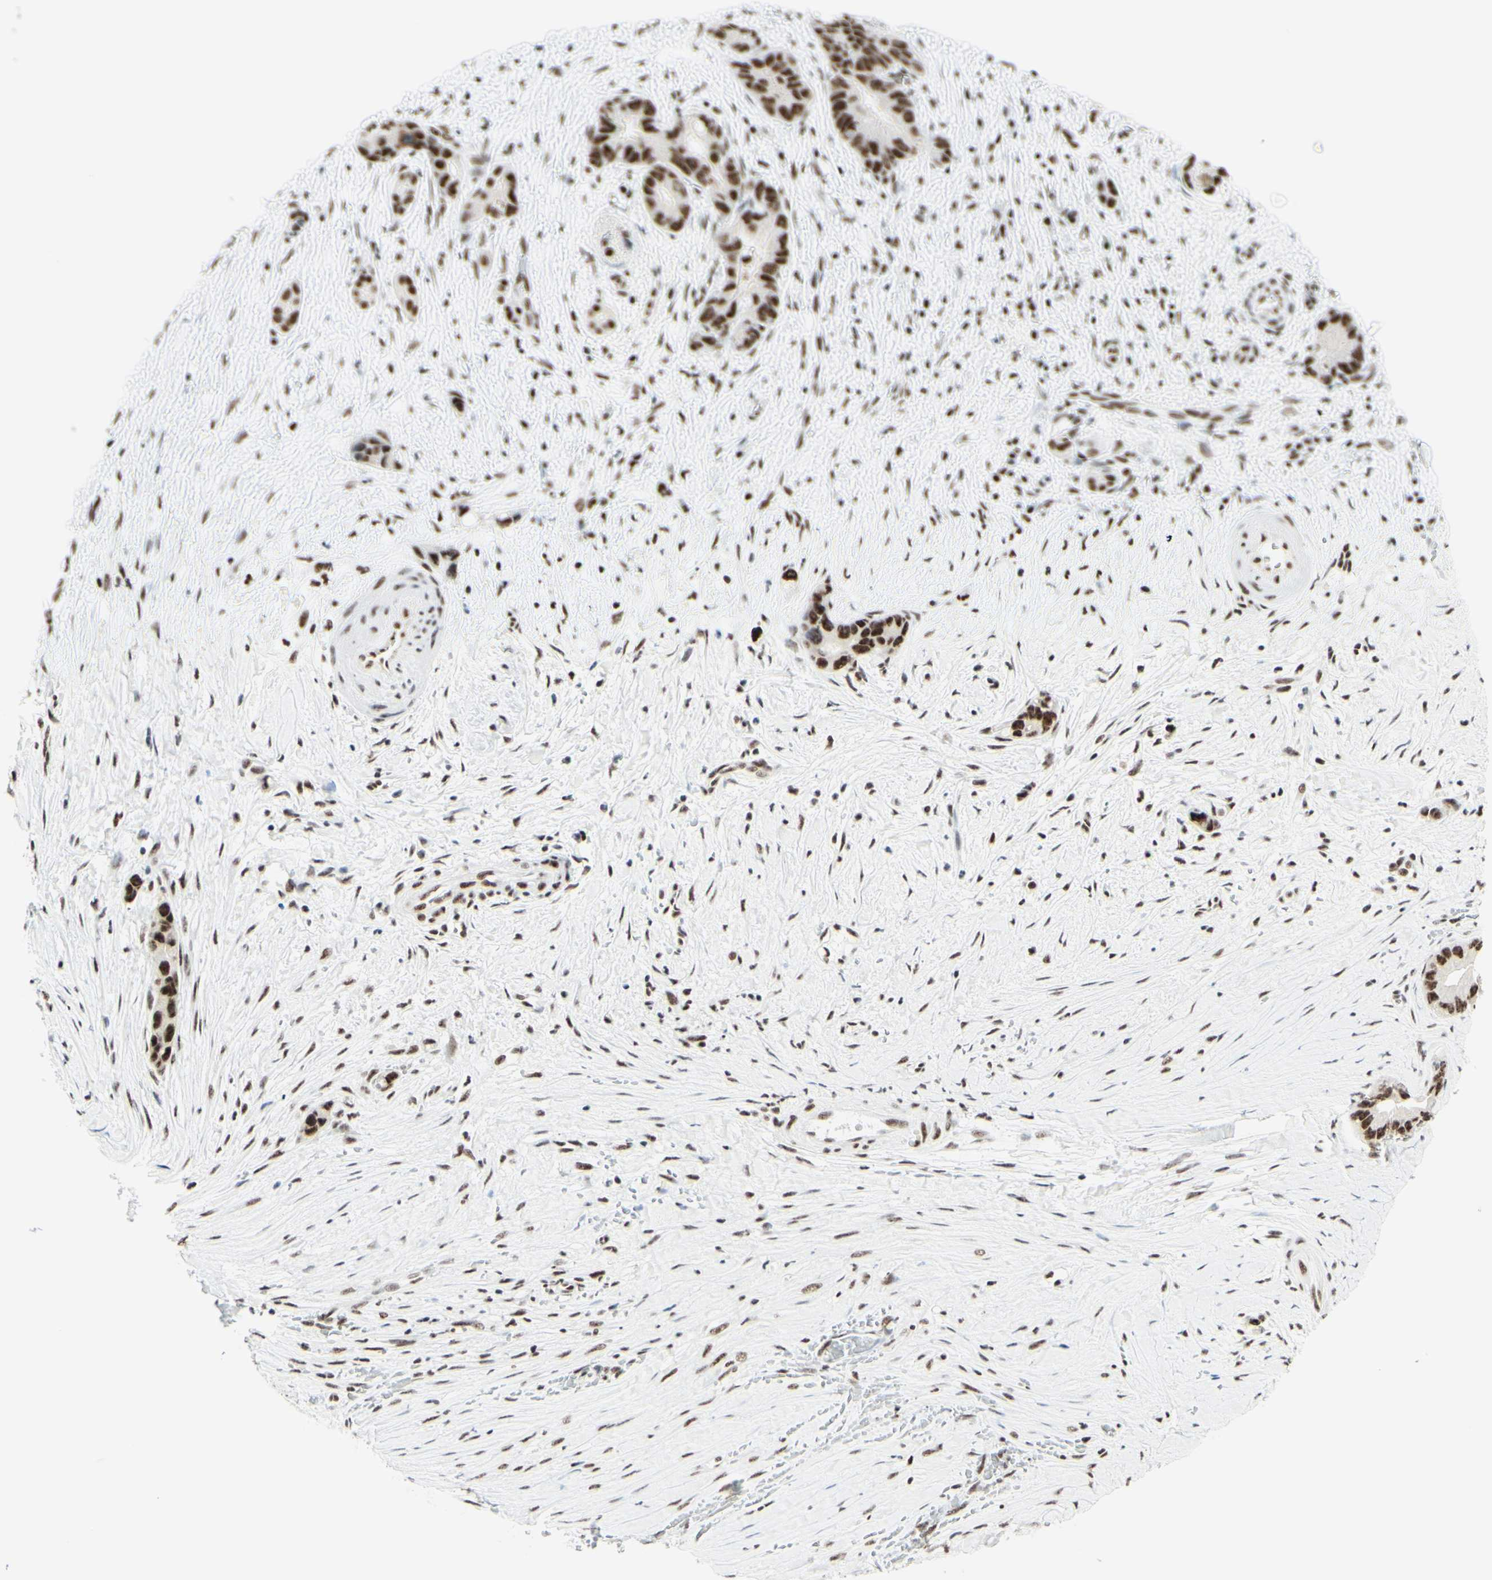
{"staining": {"intensity": "strong", "quantity": ">75%", "location": "nuclear"}, "tissue": "liver cancer", "cell_type": "Tumor cells", "image_type": "cancer", "snomed": [{"axis": "morphology", "description": "Cholangiocarcinoma"}, {"axis": "topography", "description": "Liver"}], "caption": "Immunohistochemical staining of human liver cancer (cholangiocarcinoma) displays high levels of strong nuclear protein staining in approximately >75% of tumor cells.", "gene": "WTAP", "patient": {"sex": "female", "age": 55}}